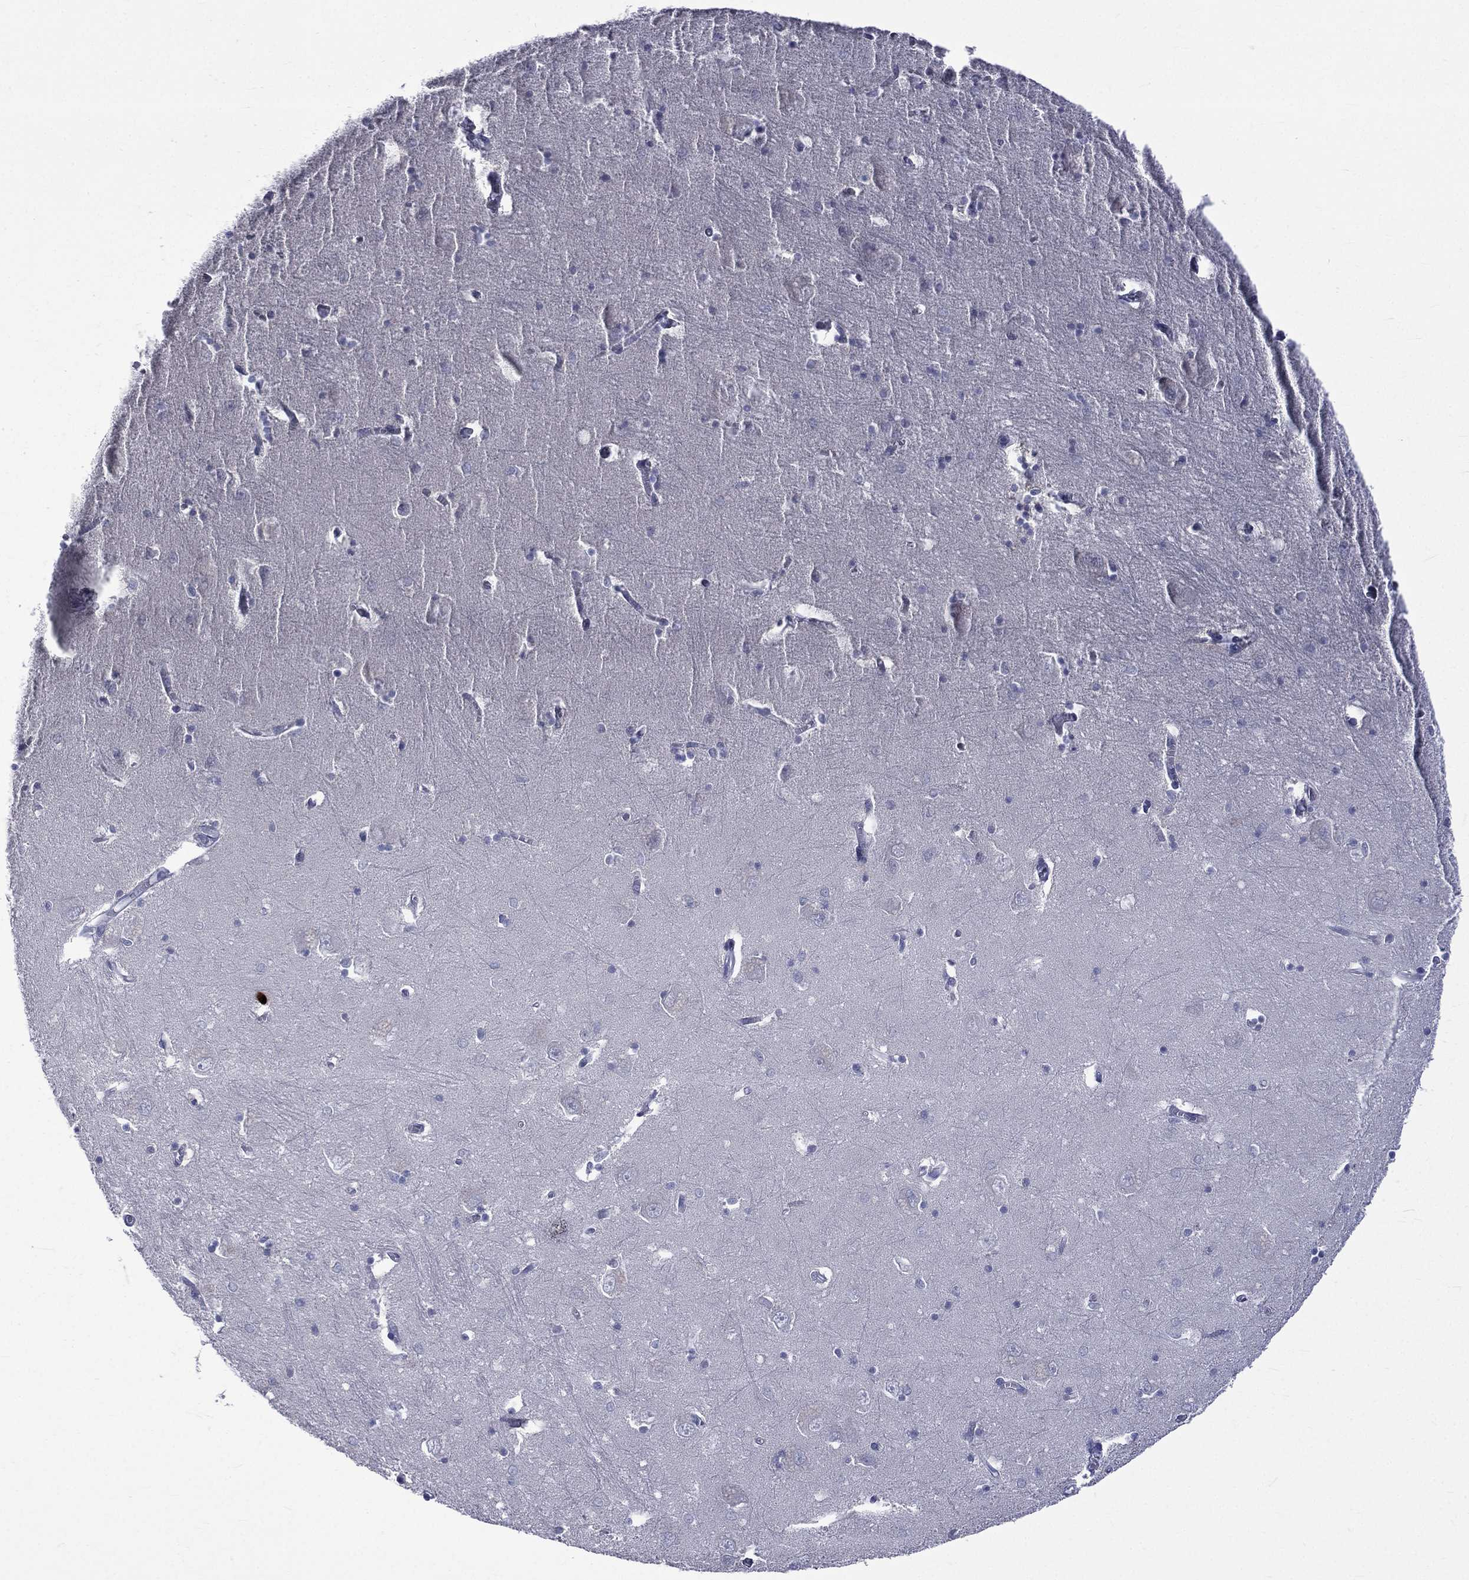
{"staining": {"intensity": "negative", "quantity": "none", "location": "none"}, "tissue": "caudate", "cell_type": "Glial cells", "image_type": "normal", "snomed": [{"axis": "morphology", "description": "Normal tissue, NOS"}, {"axis": "topography", "description": "Lateral ventricle wall"}], "caption": "Immunohistochemistry (IHC) histopathology image of benign caudate: human caudate stained with DAB demonstrates no significant protein expression in glial cells. (Immunohistochemistry (IHC), brightfield microscopy, high magnification).", "gene": "ELANE", "patient": {"sex": "male", "age": 54}}